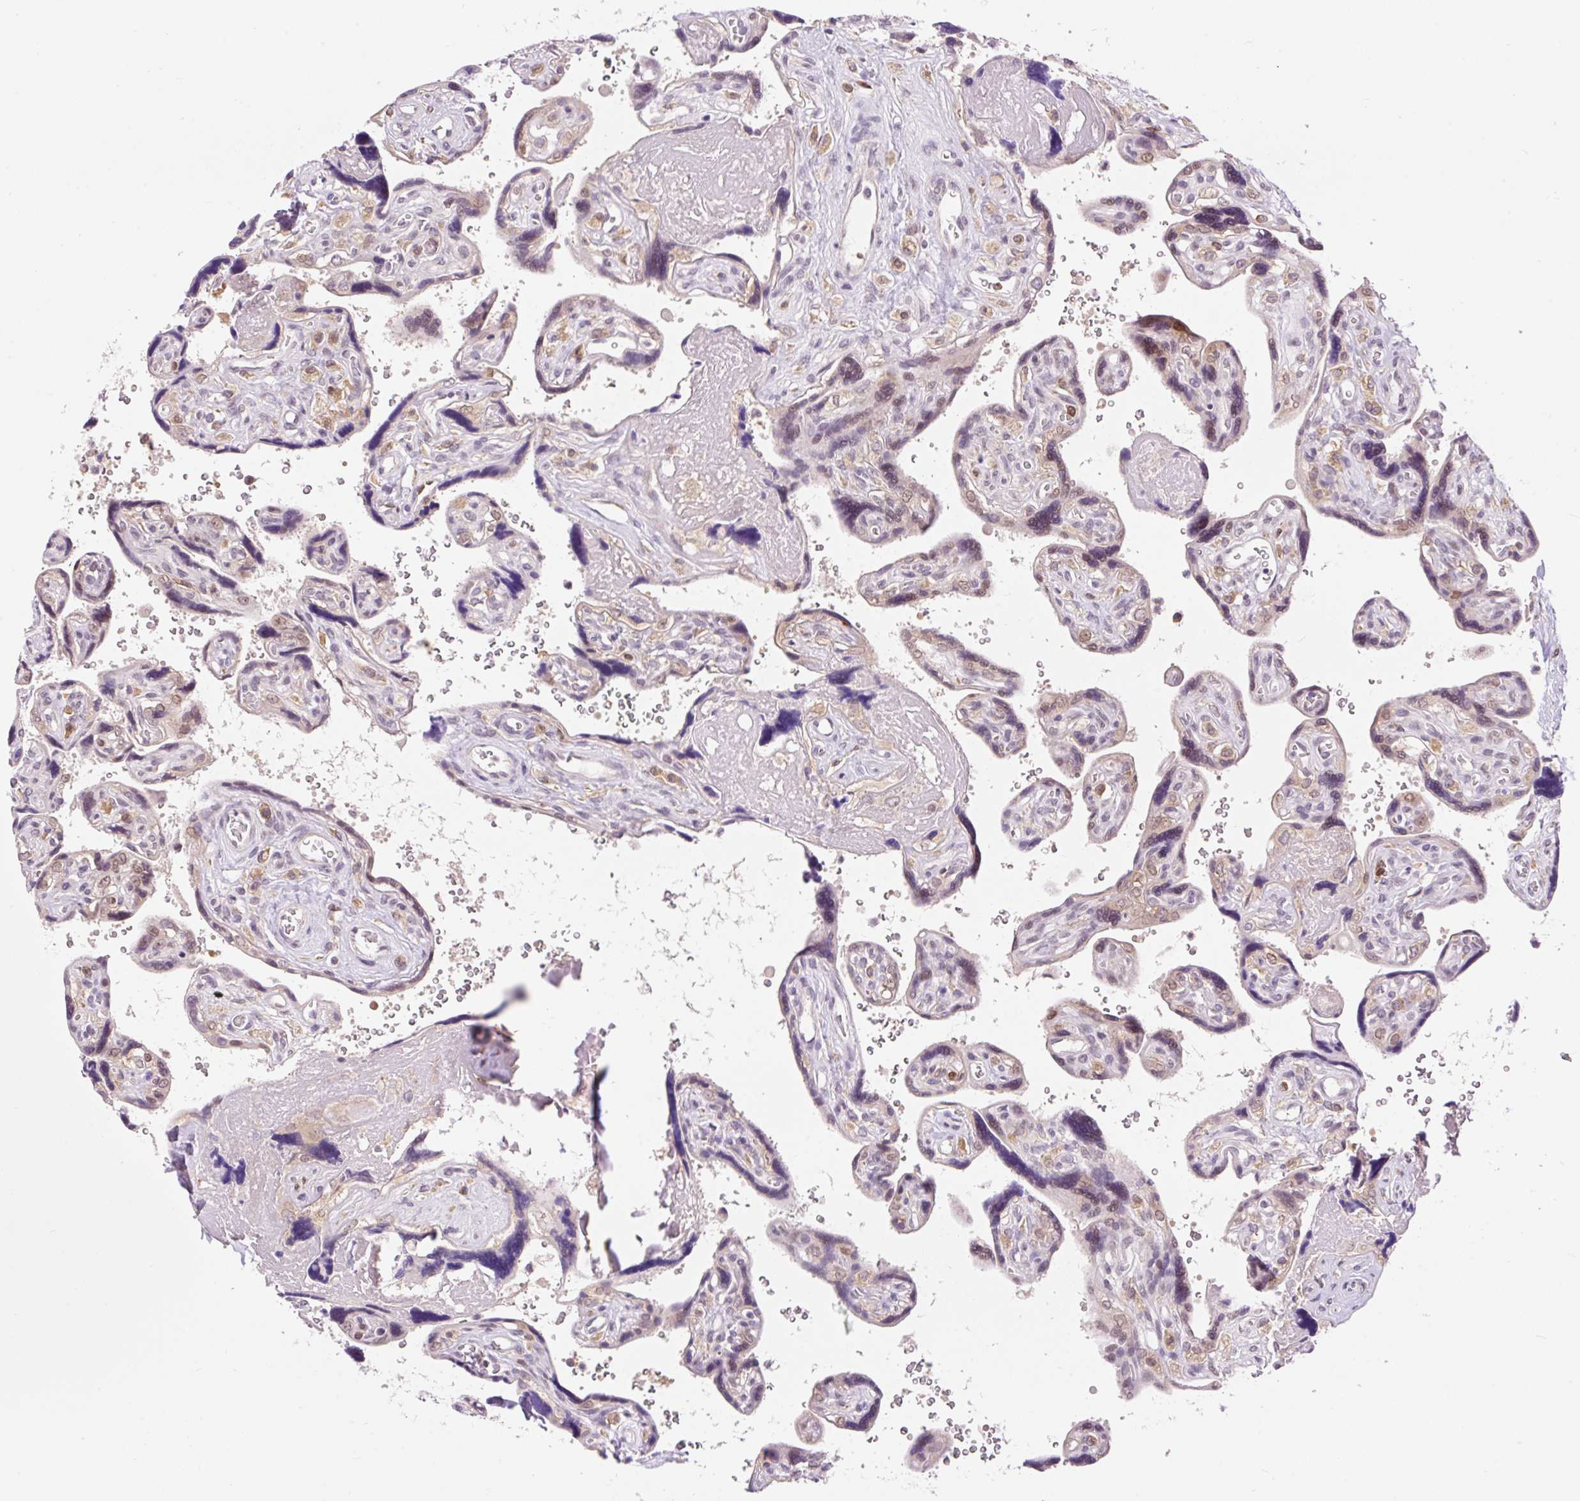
{"staining": {"intensity": "moderate", "quantity": "25%-75%", "location": "cytoplasmic/membranous,nuclear"}, "tissue": "placenta", "cell_type": "Trophoblastic cells", "image_type": "normal", "snomed": [{"axis": "morphology", "description": "Normal tissue, NOS"}, {"axis": "topography", "description": "Placenta"}], "caption": "Protein staining by immunohistochemistry demonstrates moderate cytoplasmic/membranous,nuclear staining in approximately 25%-75% of trophoblastic cells in benign placenta.", "gene": "CARD11", "patient": {"sex": "female", "age": 39}}